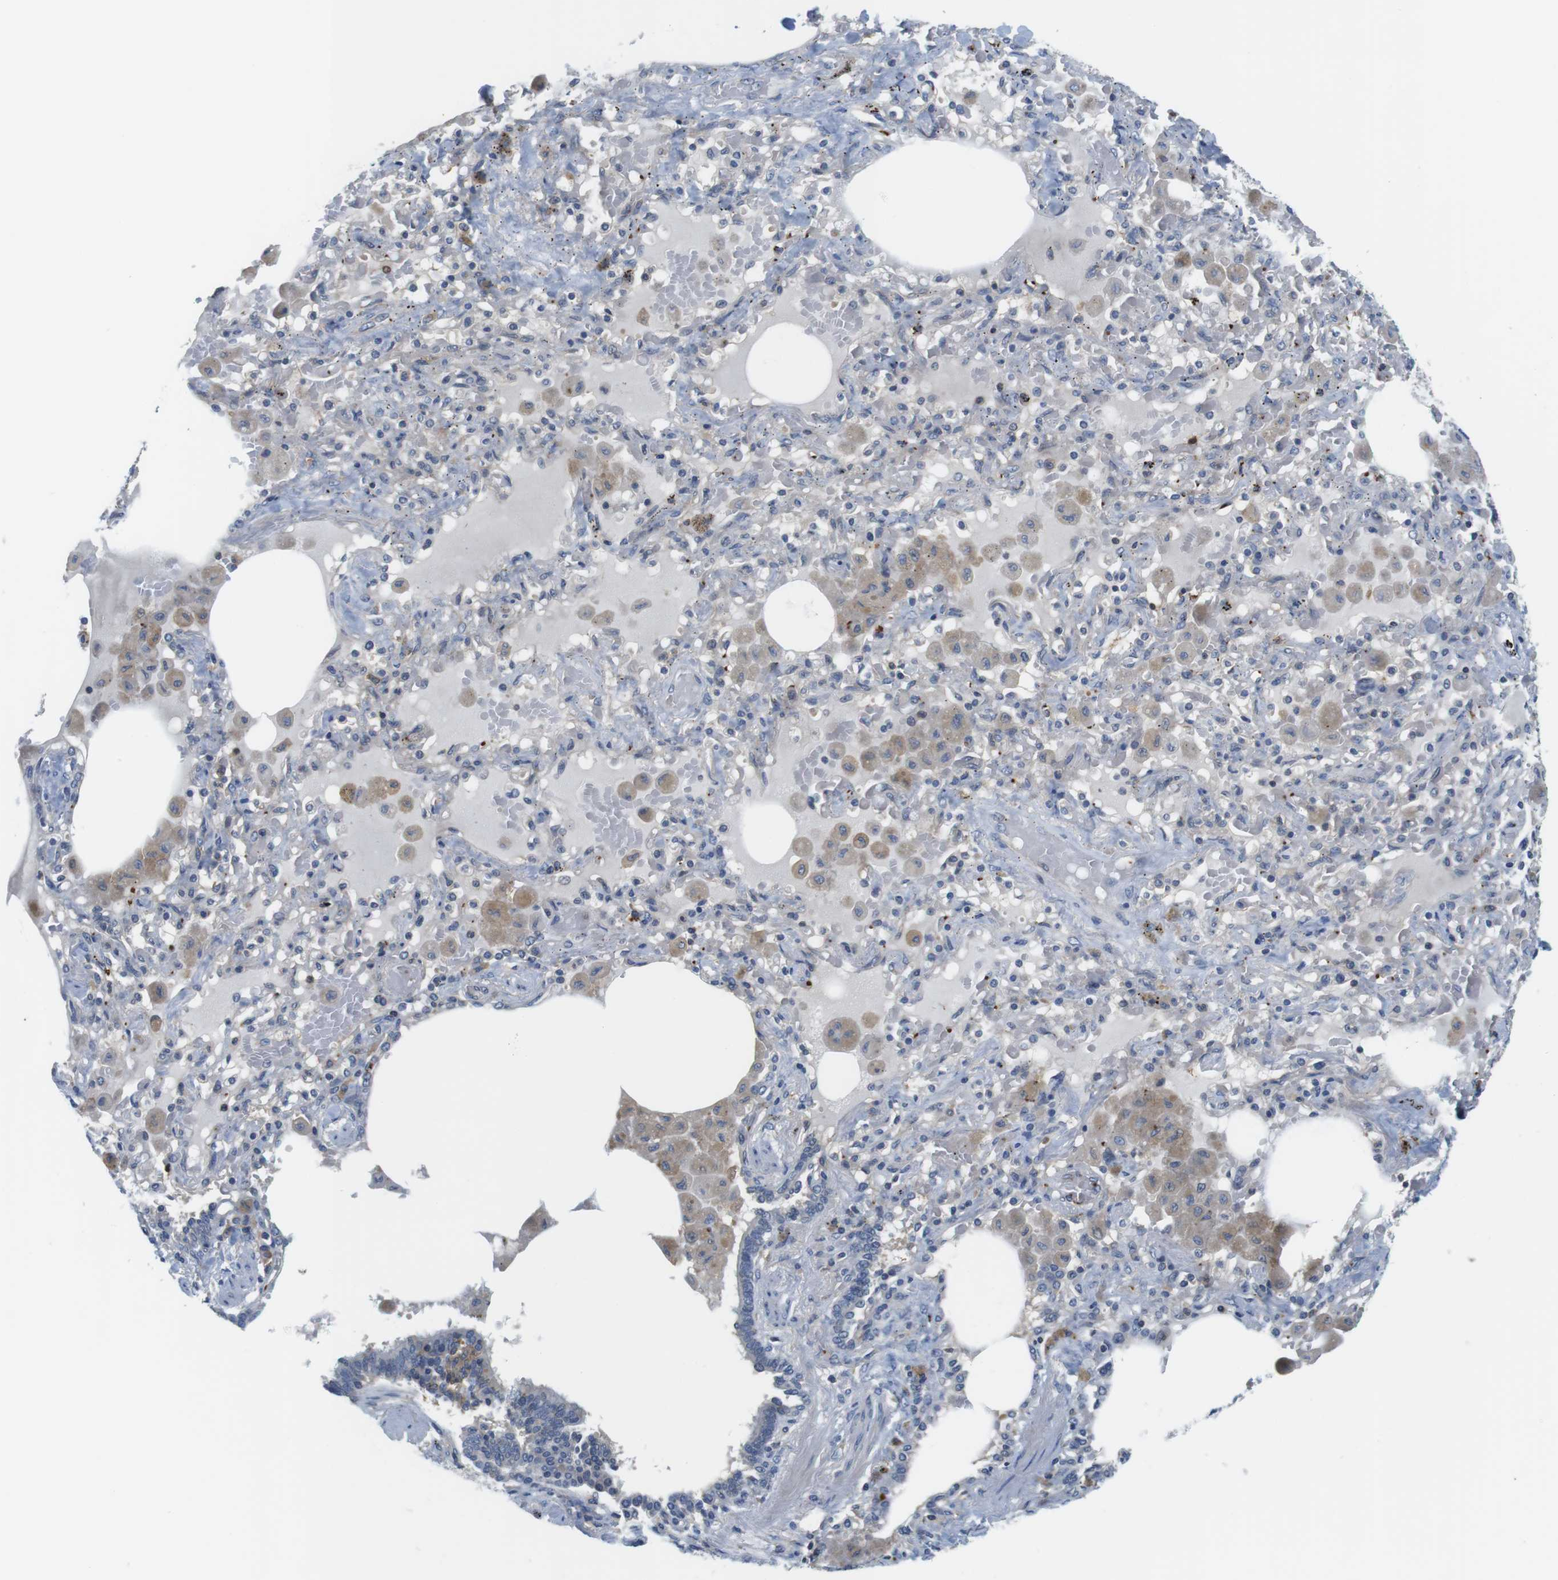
{"staining": {"intensity": "negative", "quantity": "none", "location": "none"}, "tissue": "lung cancer", "cell_type": "Tumor cells", "image_type": "cancer", "snomed": [{"axis": "morphology", "description": "Squamous cell carcinoma, NOS"}, {"axis": "topography", "description": "Lung"}], "caption": "DAB (3,3'-diaminobenzidine) immunohistochemical staining of squamous cell carcinoma (lung) exhibits no significant positivity in tumor cells.", "gene": "HERPUD2", "patient": {"sex": "female", "age": 47}}